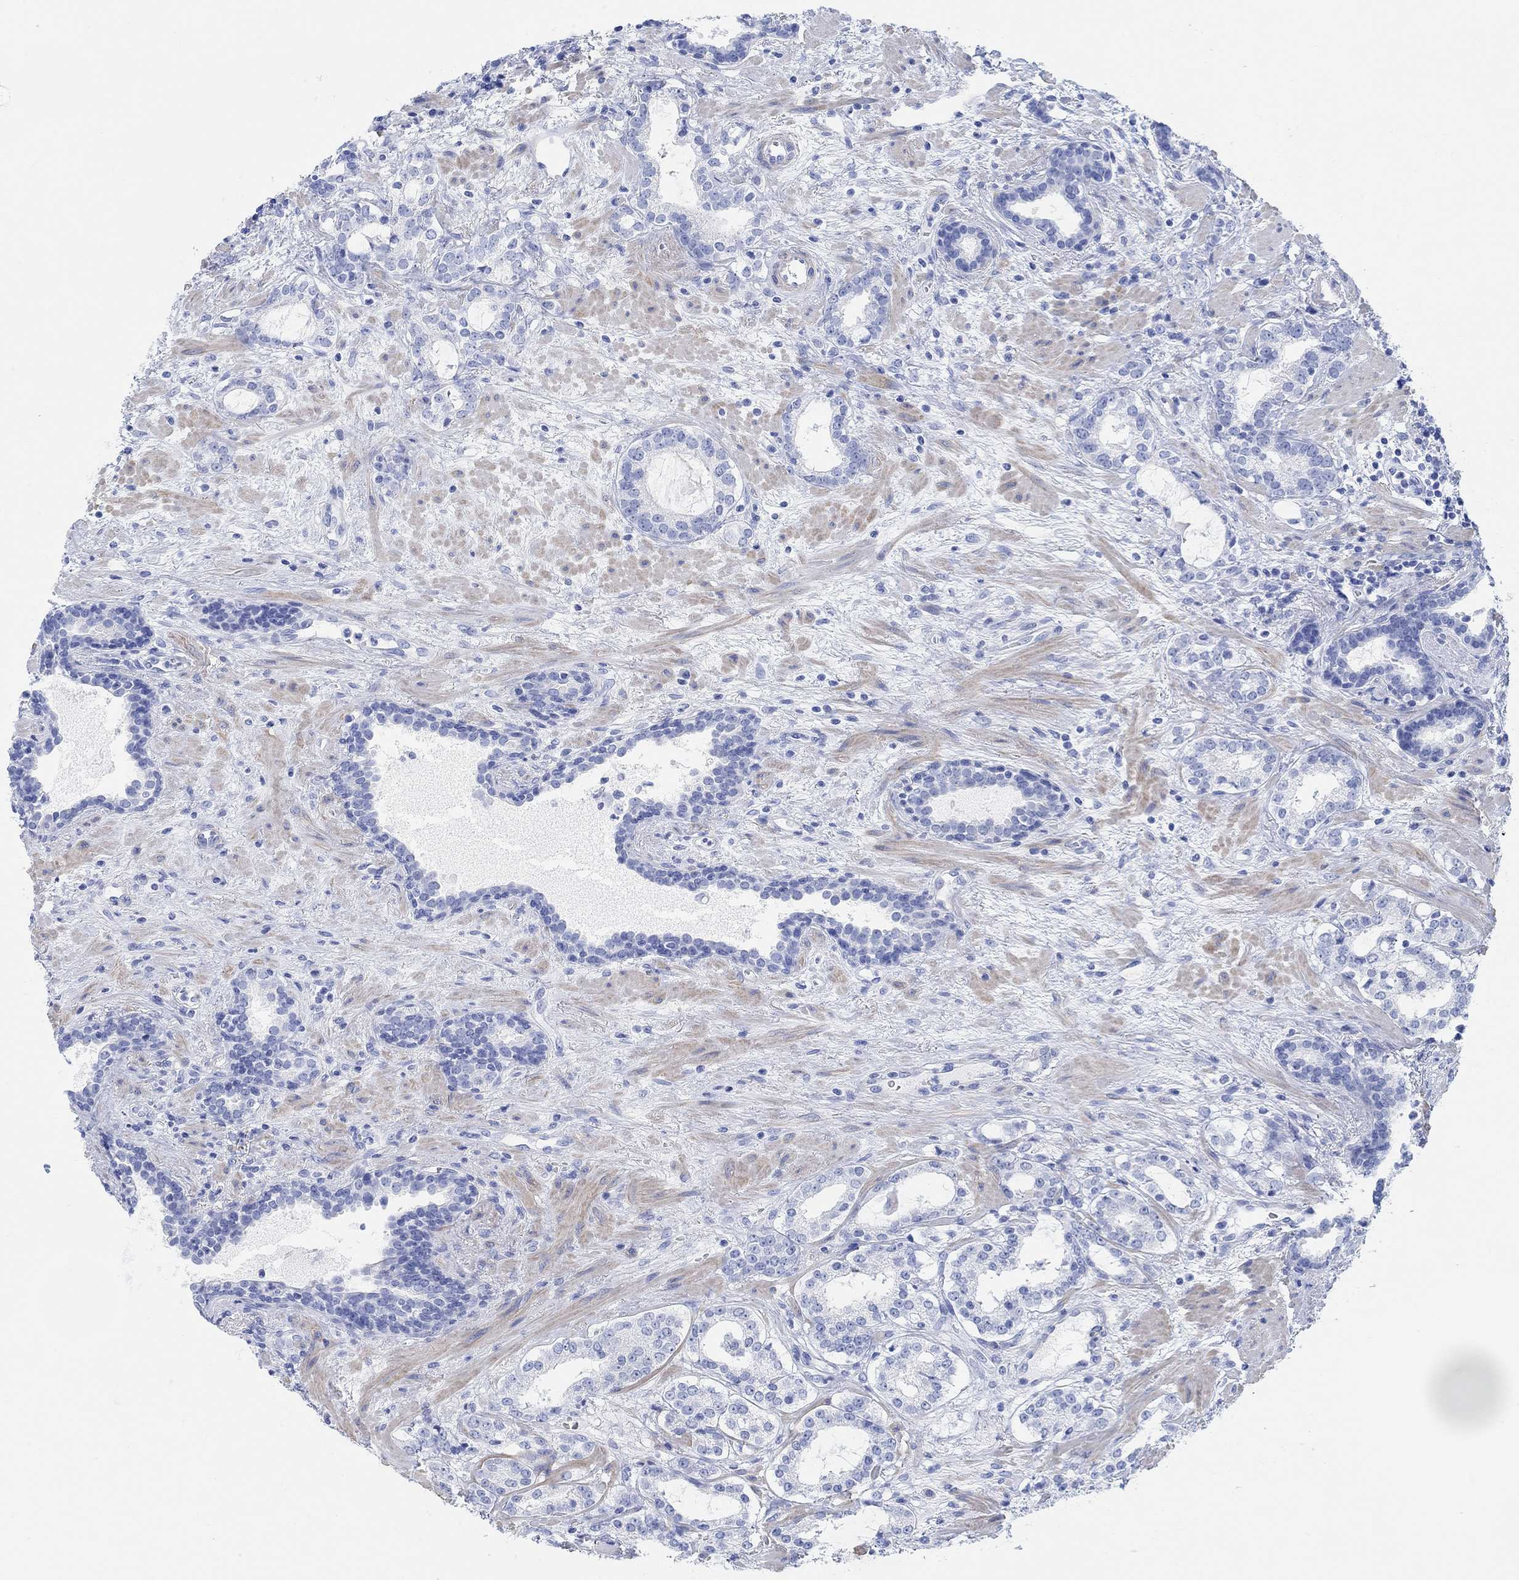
{"staining": {"intensity": "negative", "quantity": "none", "location": "none"}, "tissue": "prostate cancer", "cell_type": "Tumor cells", "image_type": "cancer", "snomed": [{"axis": "morphology", "description": "Adenocarcinoma, NOS"}, {"axis": "topography", "description": "Prostate"}], "caption": "This is an IHC histopathology image of prostate adenocarcinoma. There is no expression in tumor cells.", "gene": "ANKRD33", "patient": {"sex": "male", "age": 66}}